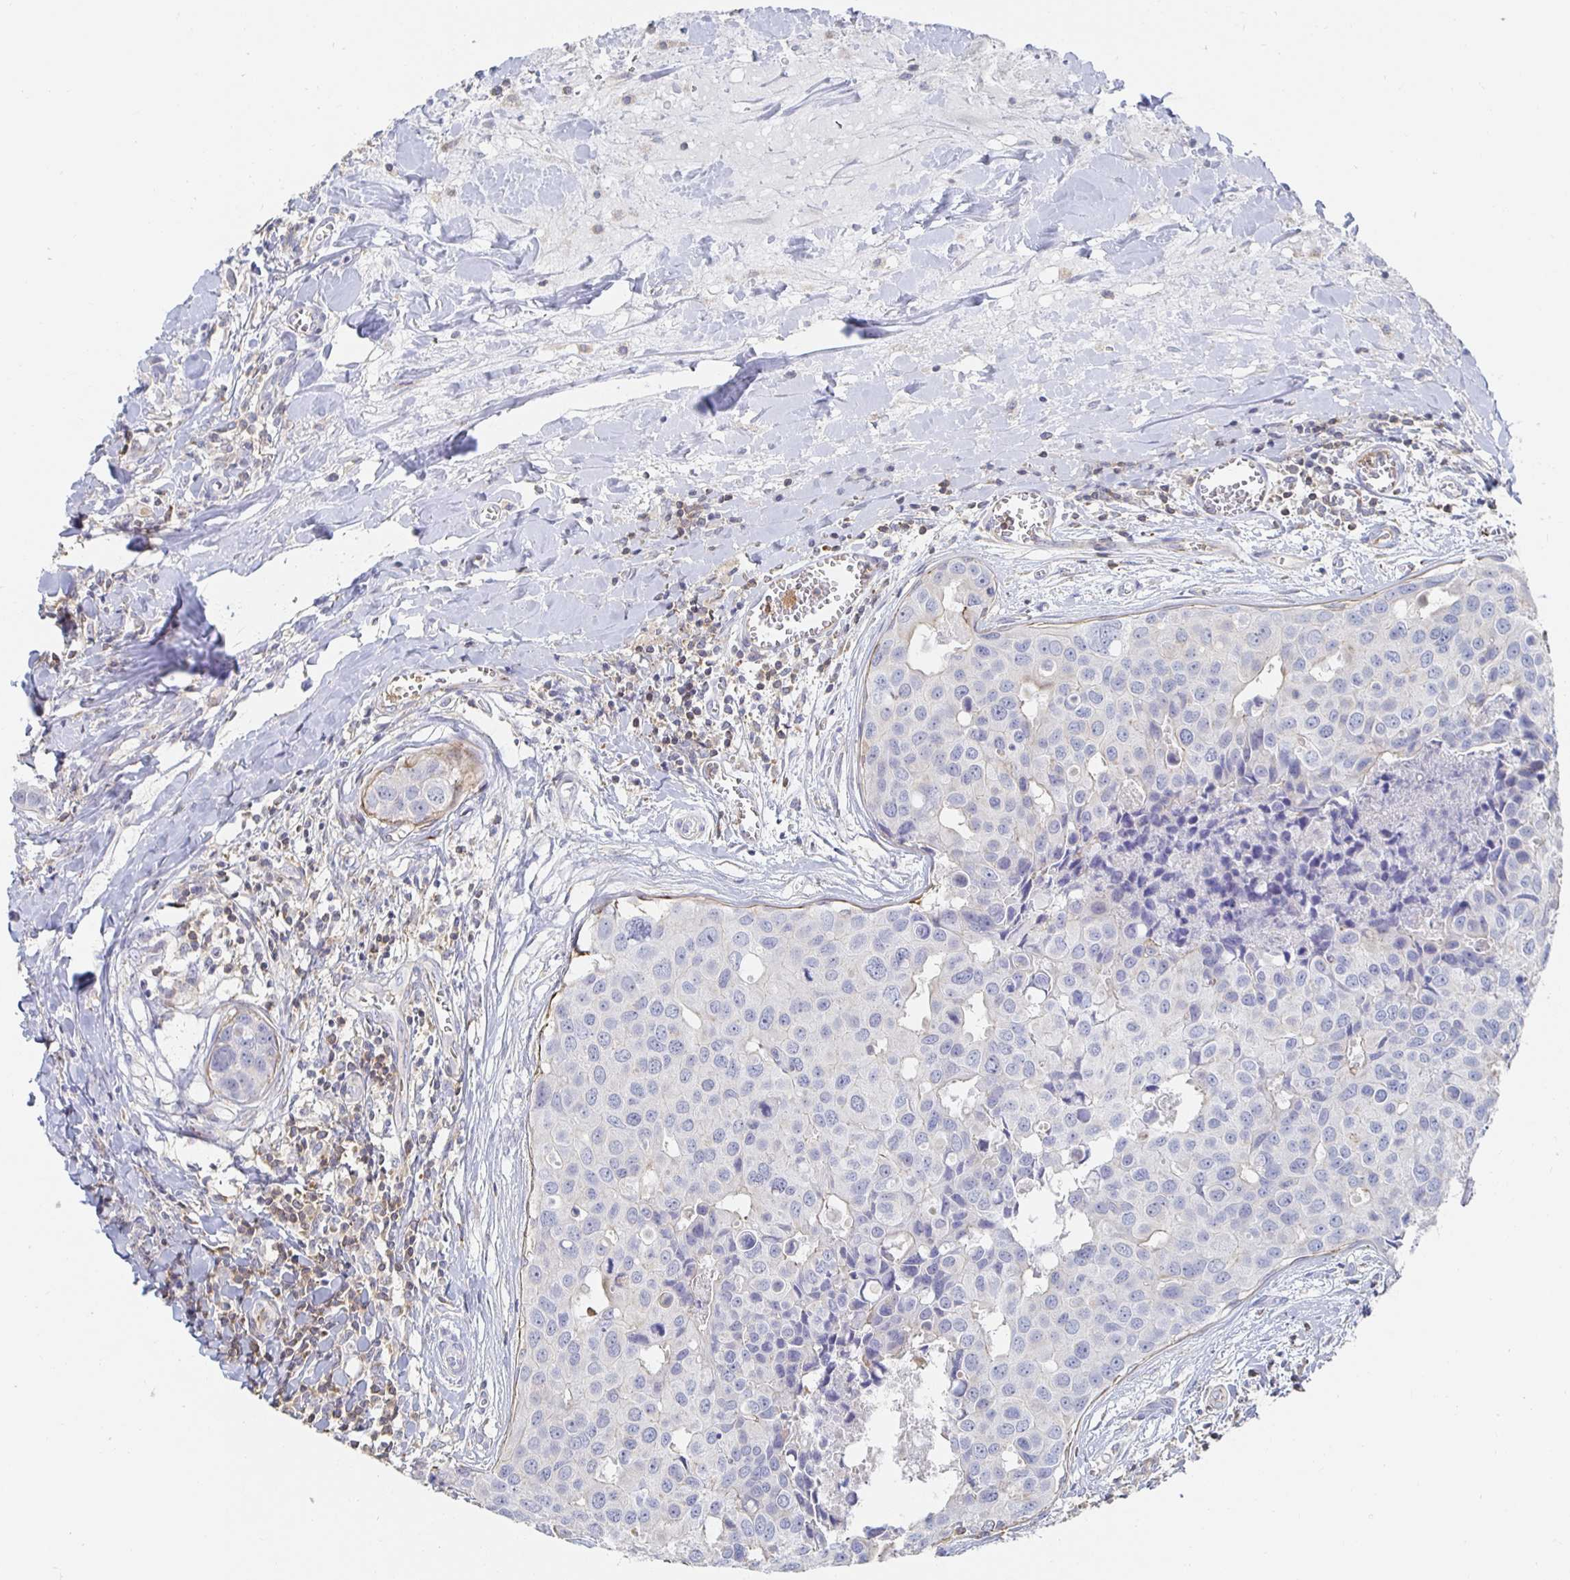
{"staining": {"intensity": "weak", "quantity": "<25%", "location": "cytoplasmic/membranous"}, "tissue": "breast cancer", "cell_type": "Tumor cells", "image_type": "cancer", "snomed": [{"axis": "morphology", "description": "Duct carcinoma"}, {"axis": "topography", "description": "Breast"}], "caption": "A micrograph of breast cancer stained for a protein exhibits no brown staining in tumor cells.", "gene": "PIK3CD", "patient": {"sex": "female", "age": 24}}